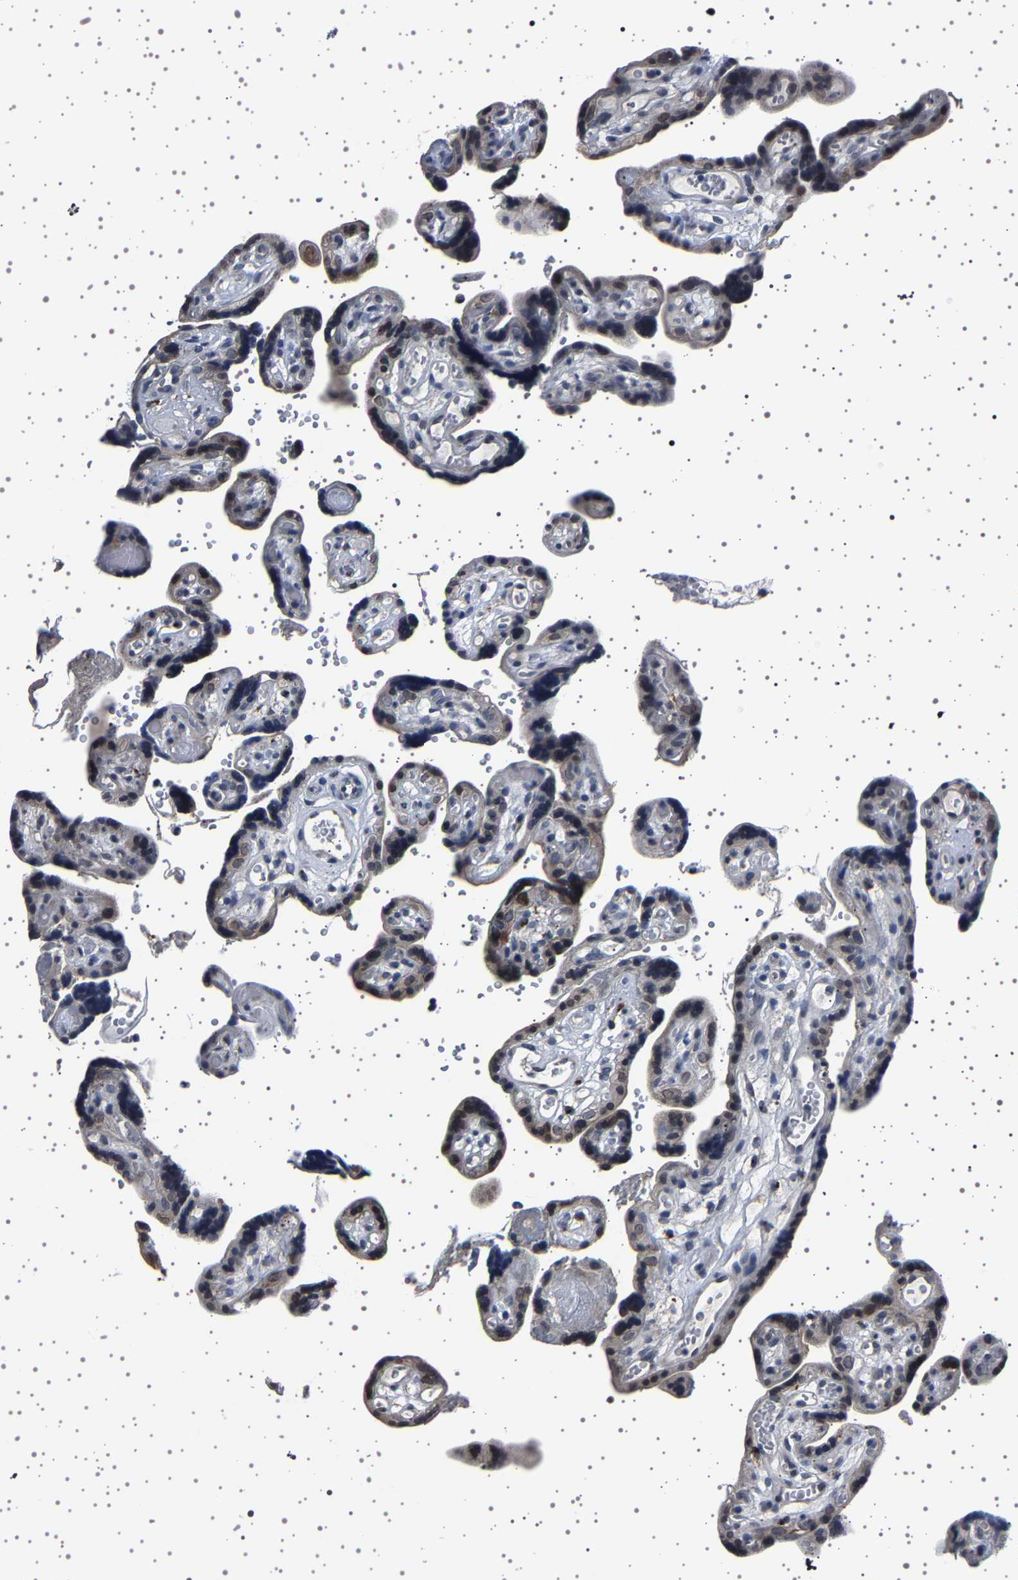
{"staining": {"intensity": "weak", "quantity": "<25%", "location": "cytoplasmic/membranous,nuclear"}, "tissue": "placenta", "cell_type": "Trophoblastic cells", "image_type": "normal", "snomed": [{"axis": "morphology", "description": "Normal tissue, NOS"}, {"axis": "topography", "description": "Placenta"}], "caption": "Protein analysis of normal placenta shows no significant expression in trophoblastic cells. Nuclei are stained in blue.", "gene": "IL10RB", "patient": {"sex": "female", "age": 30}}